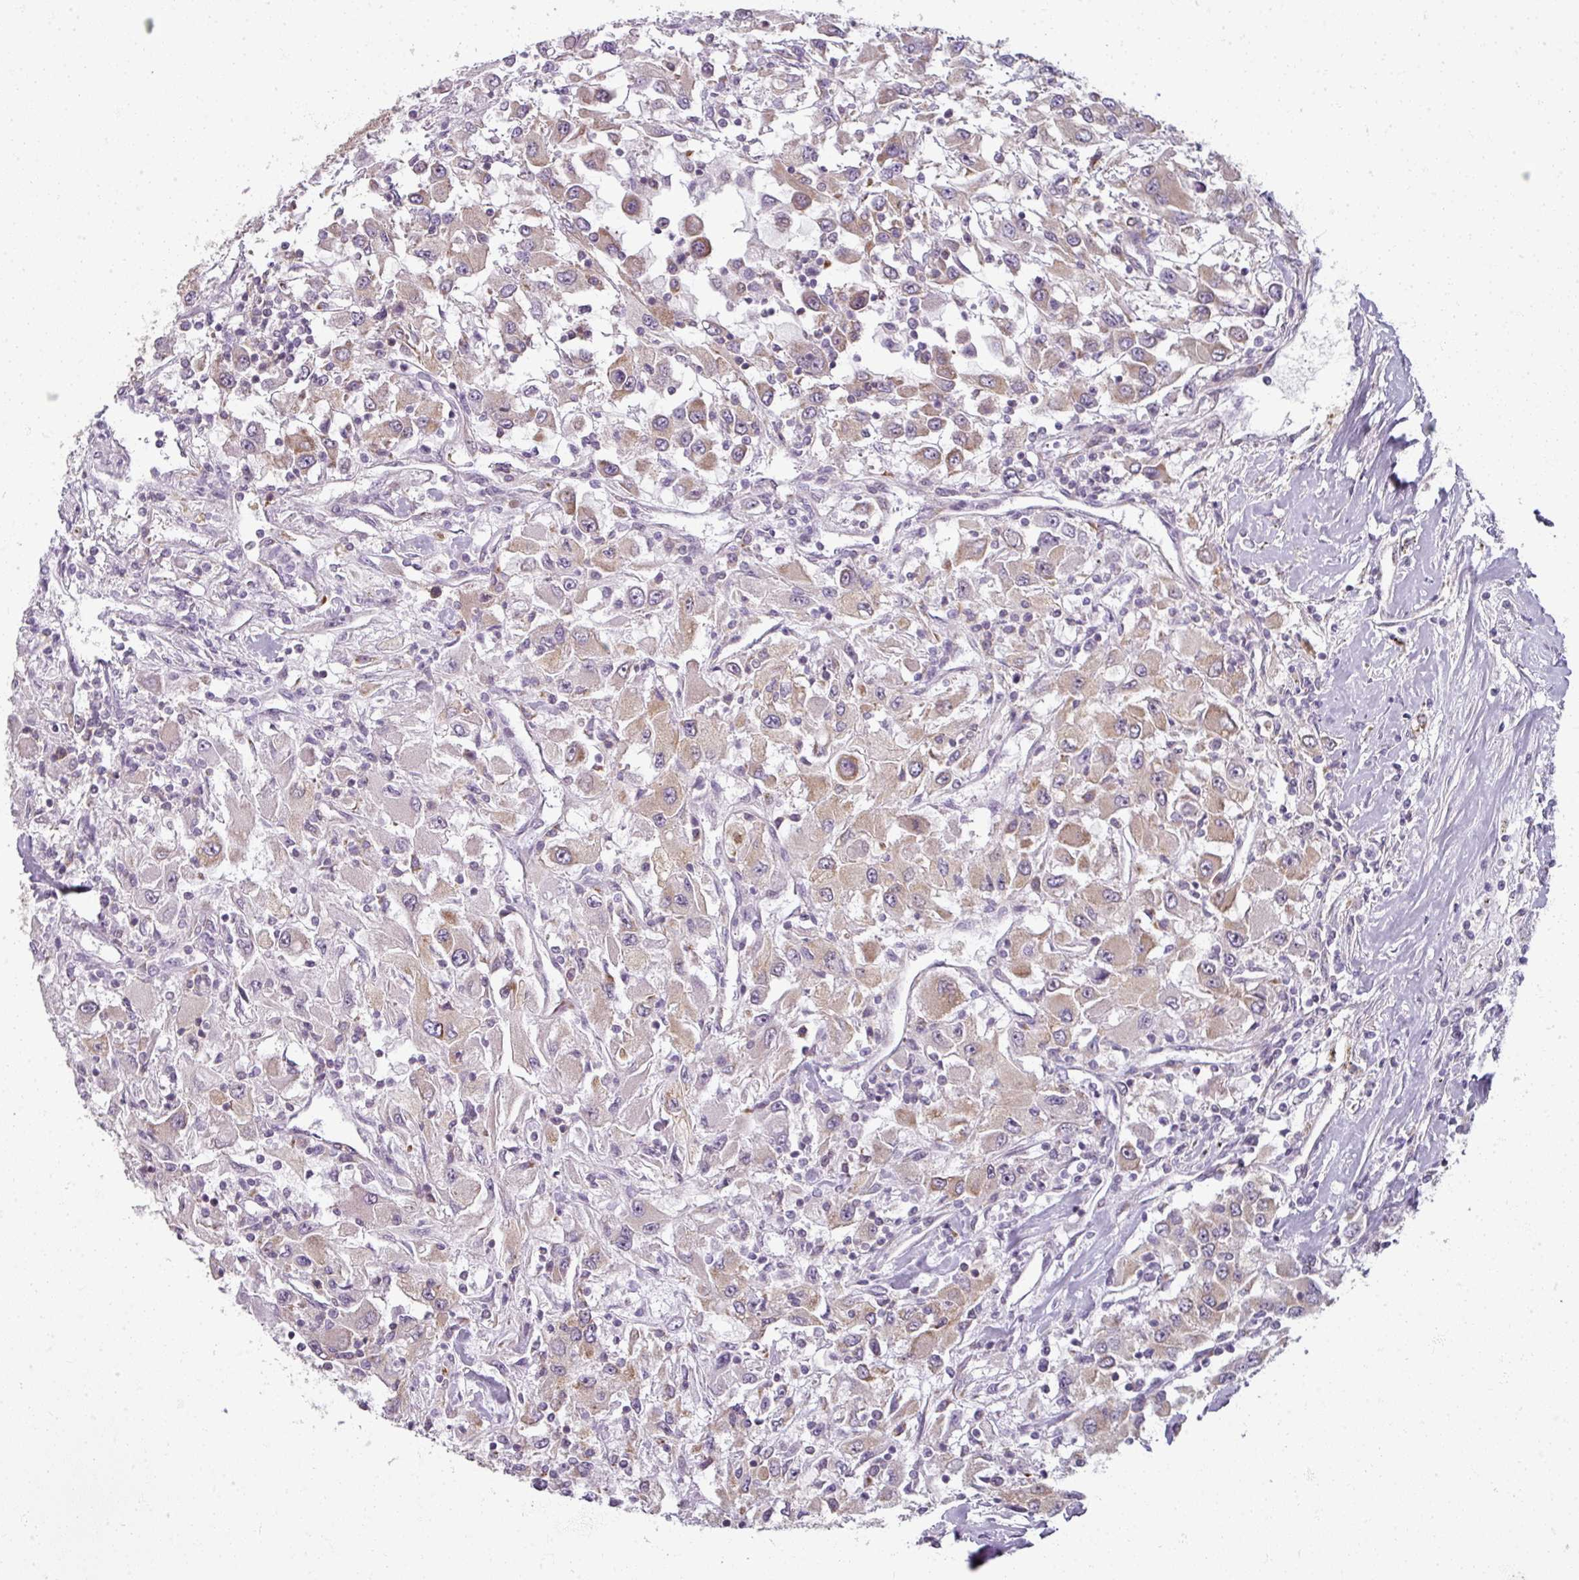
{"staining": {"intensity": "weak", "quantity": "<25%", "location": "cytoplasmic/membranous"}, "tissue": "renal cancer", "cell_type": "Tumor cells", "image_type": "cancer", "snomed": [{"axis": "morphology", "description": "Adenocarcinoma, NOS"}, {"axis": "topography", "description": "Kidney"}], "caption": "Immunohistochemistry micrograph of neoplastic tissue: human renal adenocarcinoma stained with DAB (3,3'-diaminobenzidine) demonstrates no significant protein expression in tumor cells. Brightfield microscopy of immunohistochemistry (IHC) stained with DAB (3,3'-diaminobenzidine) (brown) and hematoxylin (blue), captured at high magnification.", "gene": "AGPAT4", "patient": {"sex": "female", "age": 67}}